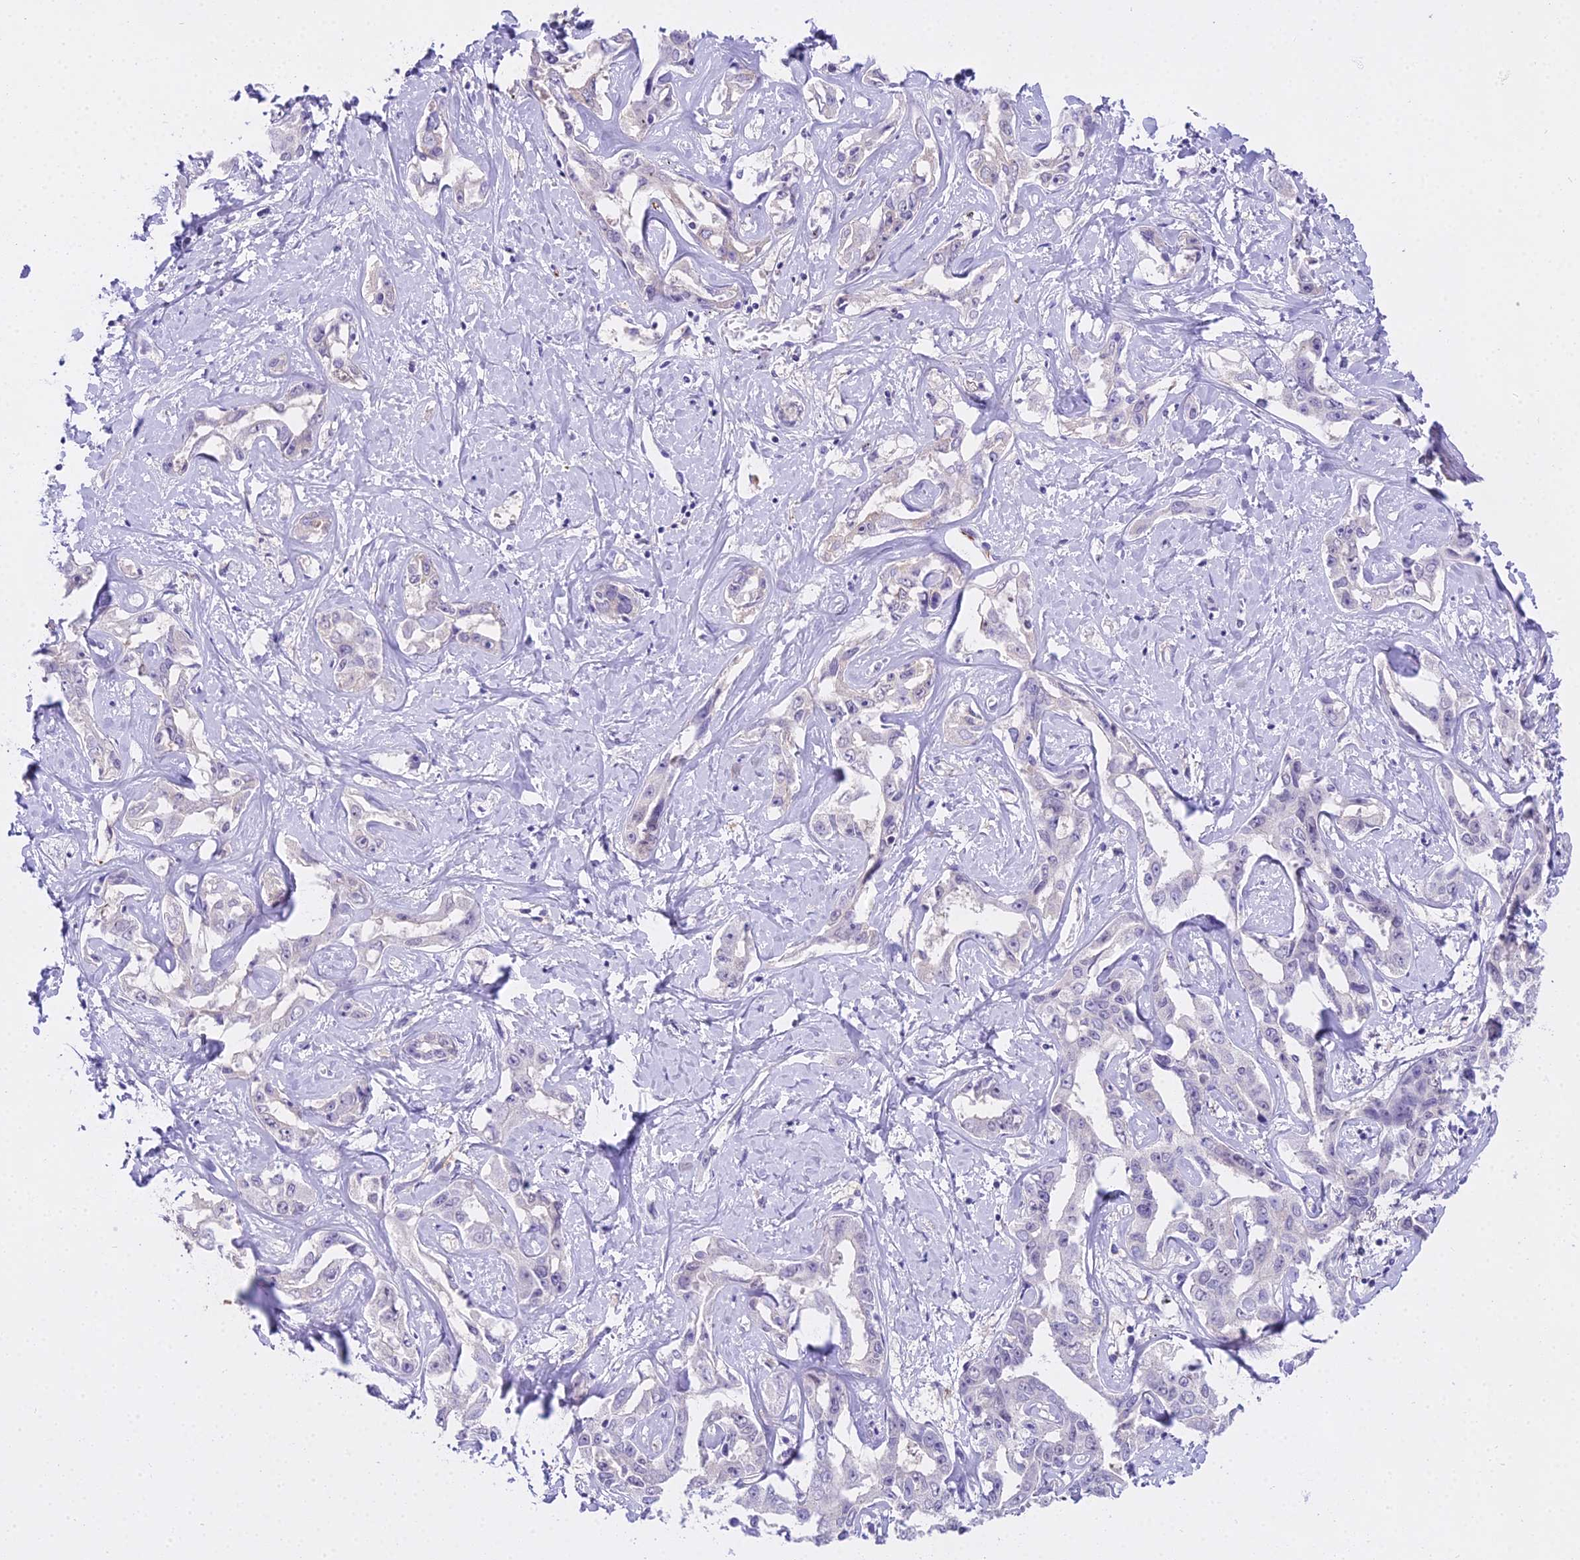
{"staining": {"intensity": "negative", "quantity": "none", "location": "none"}, "tissue": "liver cancer", "cell_type": "Tumor cells", "image_type": "cancer", "snomed": [{"axis": "morphology", "description": "Cholangiocarcinoma"}, {"axis": "topography", "description": "Liver"}], "caption": "DAB (3,3'-diaminobenzidine) immunohistochemical staining of human liver cancer exhibits no significant positivity in tumor cells. The staining was performed using DAB to visualize the protein expression in brown, while the nuclei were stained in blue with hematoxylin (Magnification: 20x).", "gene": "MAT2A", "patient": {"sex": "male", "age": 59}}